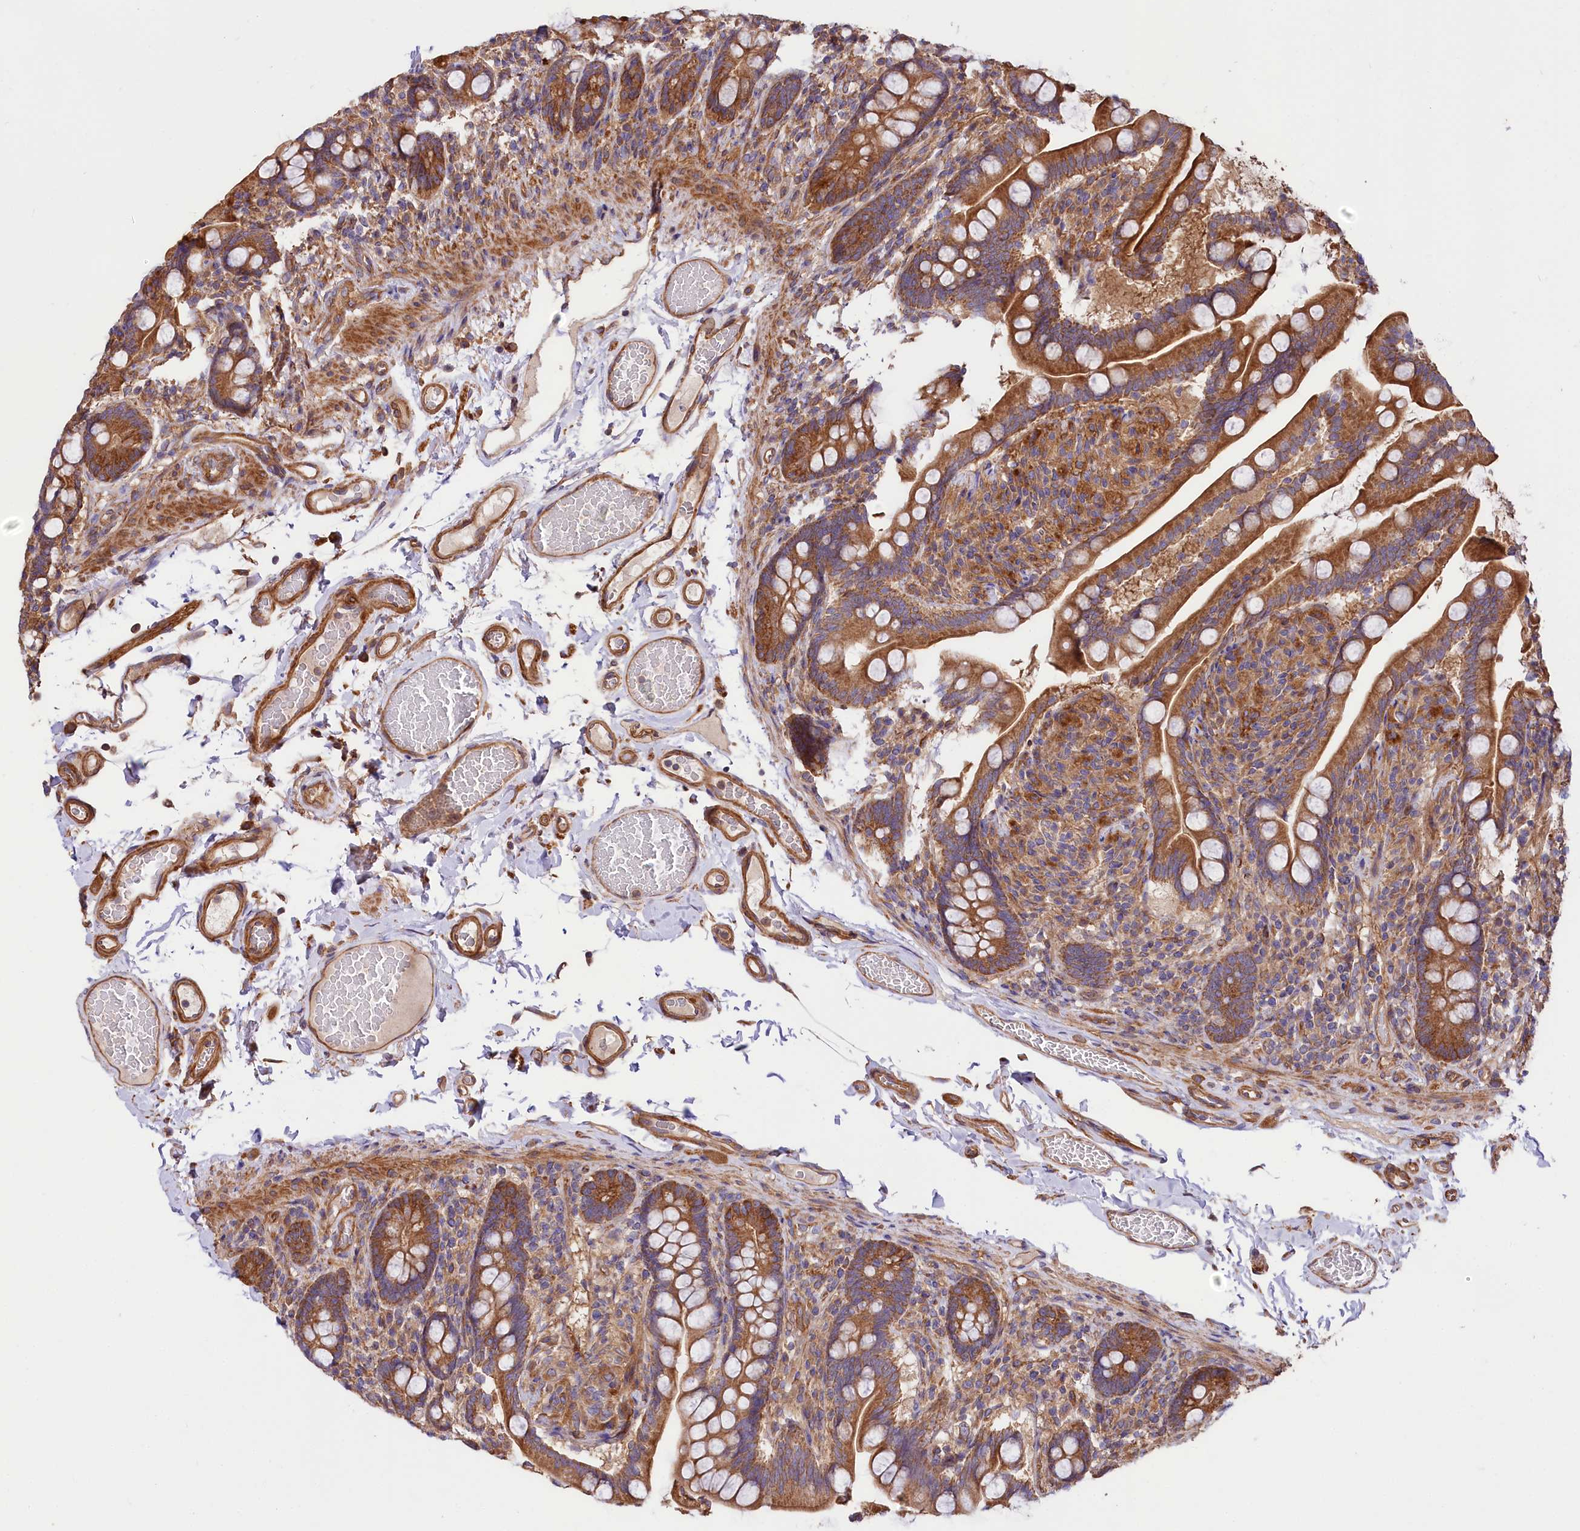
{"staining": {"intensity": "strong", "quantity": ">75%", "location": "cytoplasmic/membranous"}, "tissue": "small intestine", "cell_type": "Glandular cells", "image_type": "normal", "snomed": [{"axis": "morphology", "description": "Normal tissue, NOS"}, {"axis": "topography", "description": "Small intestine"}], "caption": "Strong cytoplasmic/membranous staining is appreciated in about >75% of glandular cells in normal small intestine. Nuclei are stained in blue.", "gene": "CEP295", "patient": {"sex": "female", "age": 64}}